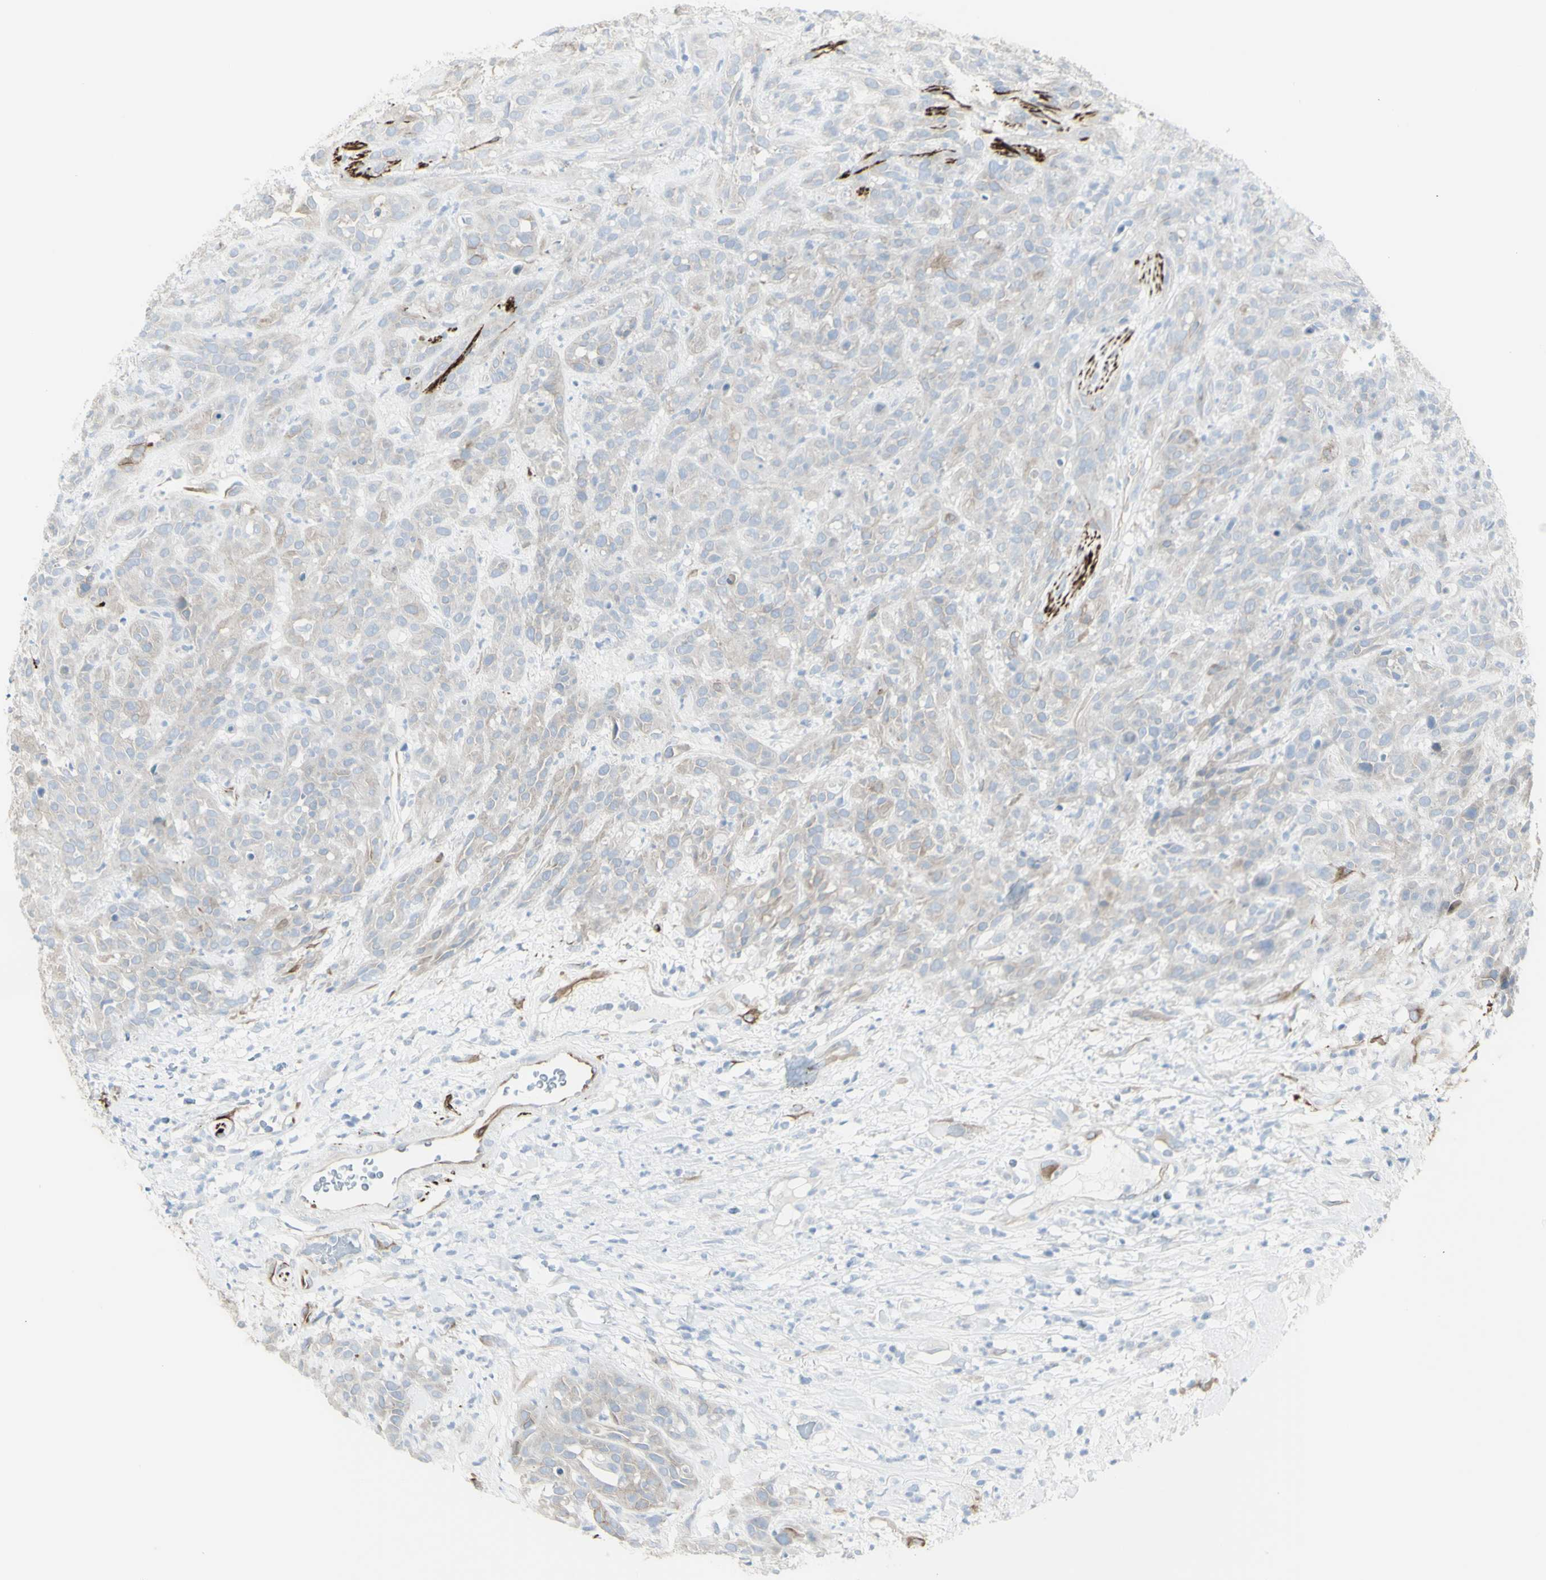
{"staining": {"intensity": "weak", "quantity": "25%-75%", "location": "cytoplasmic/membranous"}, "tissue": "head and neck cancer", "cell_type": "Tumor cells", "image_type": "cancer", "snomed": [{"axis": "morphology", "description": "Normal tissue, NOS"}, {"axis": "morphology", "description": "Squamous cell carcinoma, NOS"}, {"axis": "topography", "description": "Cartilage tissue"}, {"axis": "topography", "description": "Head-Neck"}], "caption": "Squamous cell carcinoma (head and neck) stained with immunohistochemistry shows weak cytoplasmic/membranous staining in approximately 25%-75% of tumor cells.", "gene": "ENSG00000198211", "patient": {"sex": "male", "age": 62}}